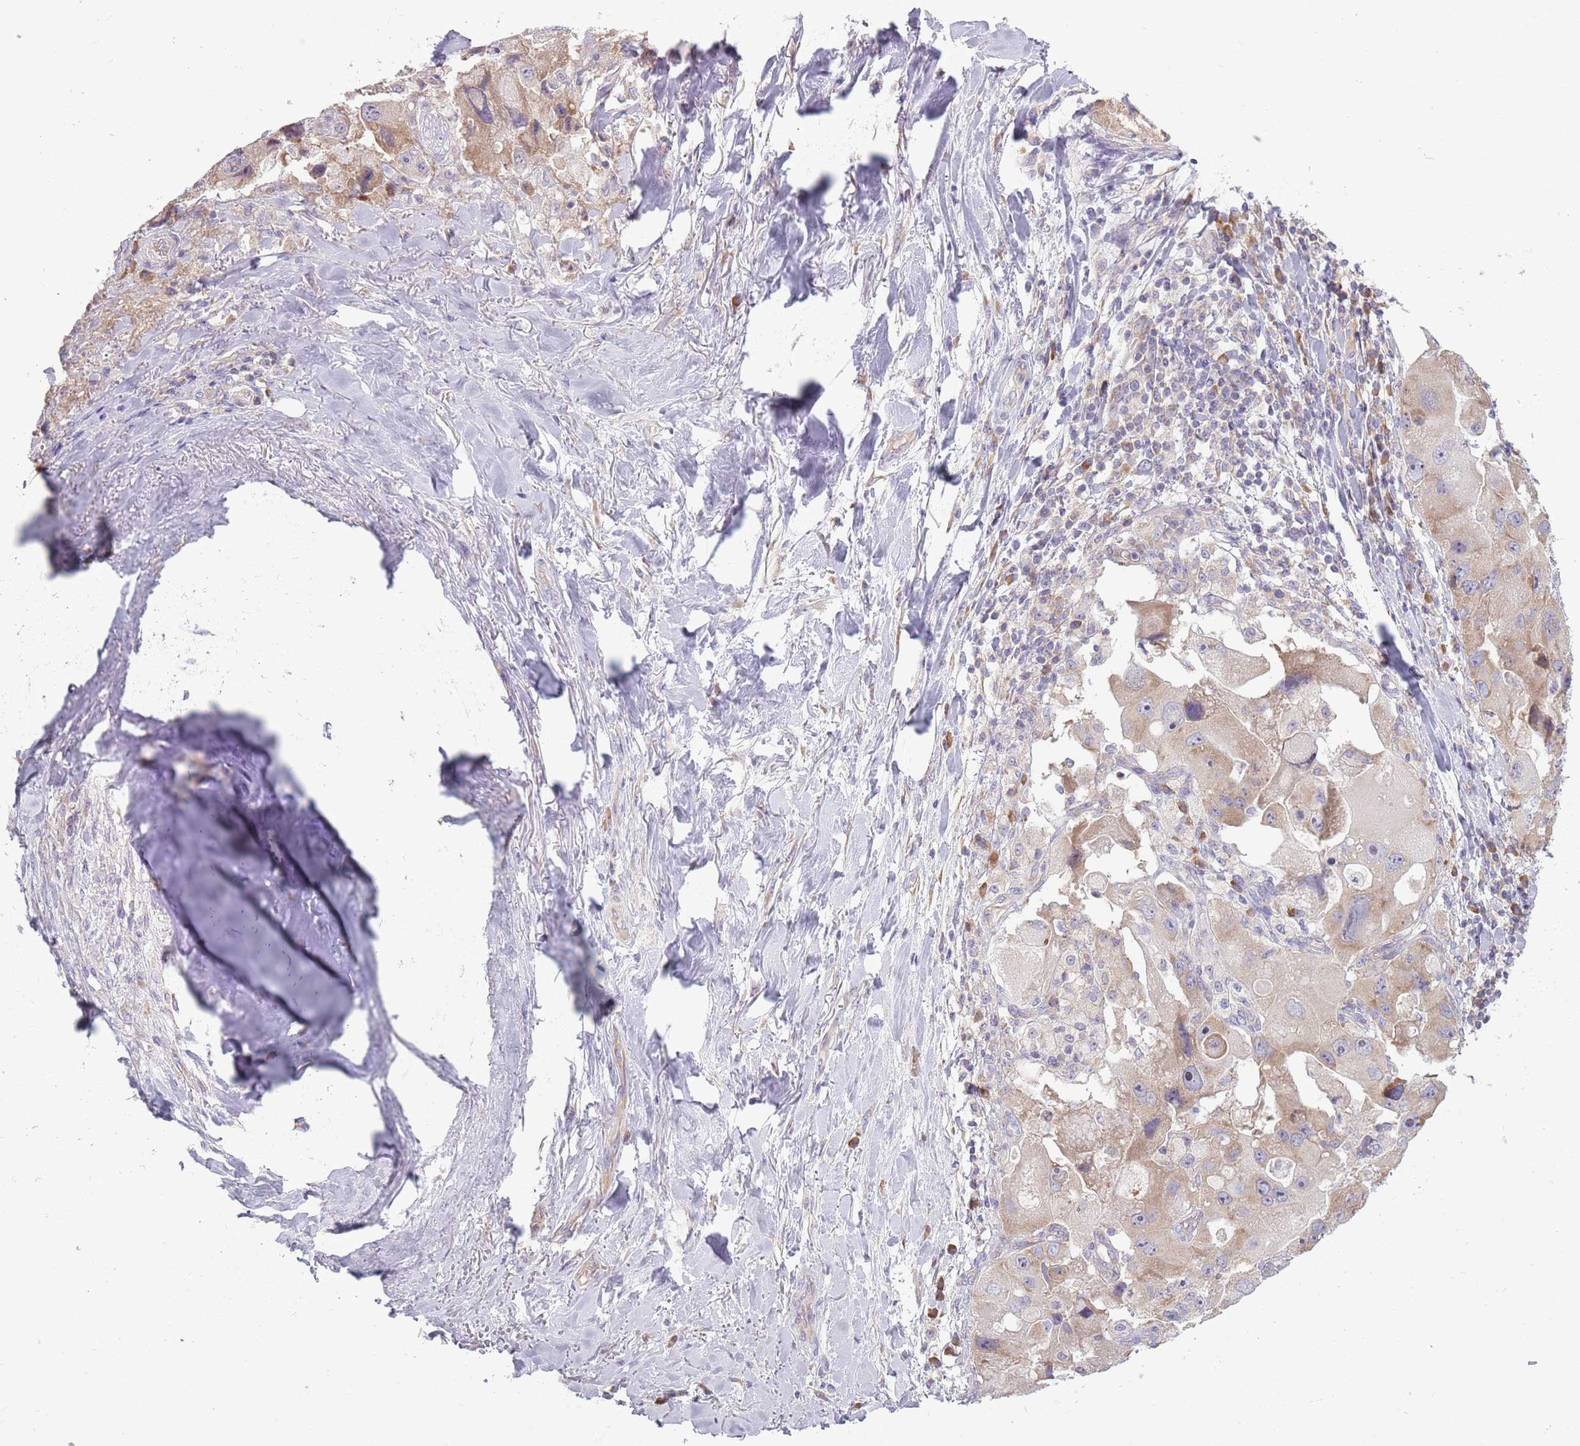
{"staining": {"intensity": "weak", "quantity": "25%-75%", "location": "cytoplasmic/membranous"}, "tissue": "lung cancer", "cell_type": "Tumor cells", "image_type": "cancer", "snomed": [{"axis": "morphology", "description": "Adenocarcinoma, NOS"}, {"axis": "topography", "description": "Lung"}], "caption": "Immunohistochemistry (IHC) (DAB (3,3'-diaminobenzidine)) staining of adenocarcinoma (lung) exhibits weak cytoplasmic/membranous protein expression in approximately 25%-75% of tumor cells.", "gene": "RPL17-C18orf32", "patient": {"sex": "female", "age": 54}}